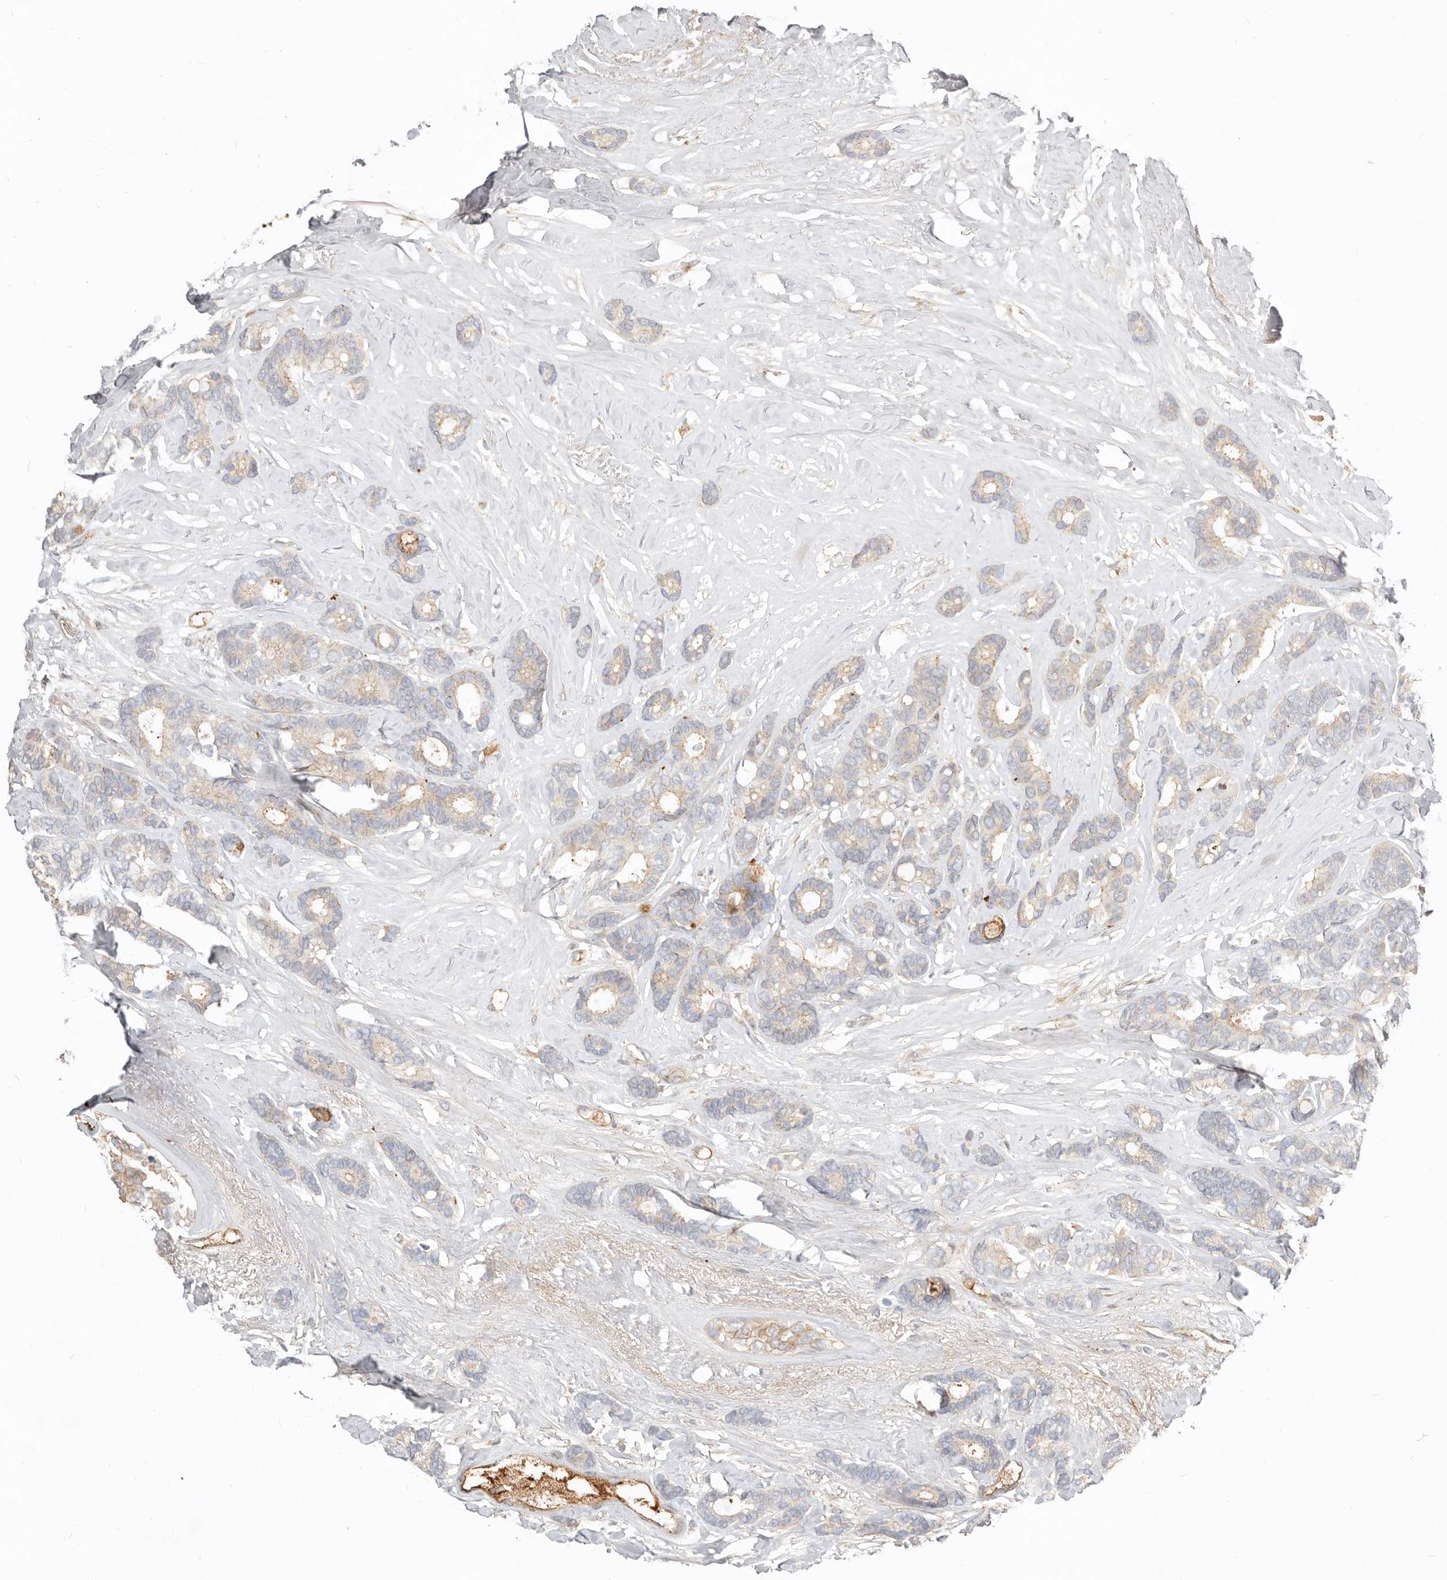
{"staining": {"intensity": "moderate", "quantity": "<25%", "location": "cytoplasmic/membranous"}, "tissue": "breast cancer", "cell_type": "Tumor cells", "image_type": "cancer", "snomed": [{"axis": "morphology", "description": "Duct carcinoma"}, {"axis": "topography", "description": "Breast"}], "caption": "A high-resolution photomicrograph shows immunohistochemistry staining of breast cancer, which displays moderate cytoplasmic/membranous staining in about <25% of tumor cells.", "gene": "MTFR2", "patient": {"sex": "female", "age": 87}}